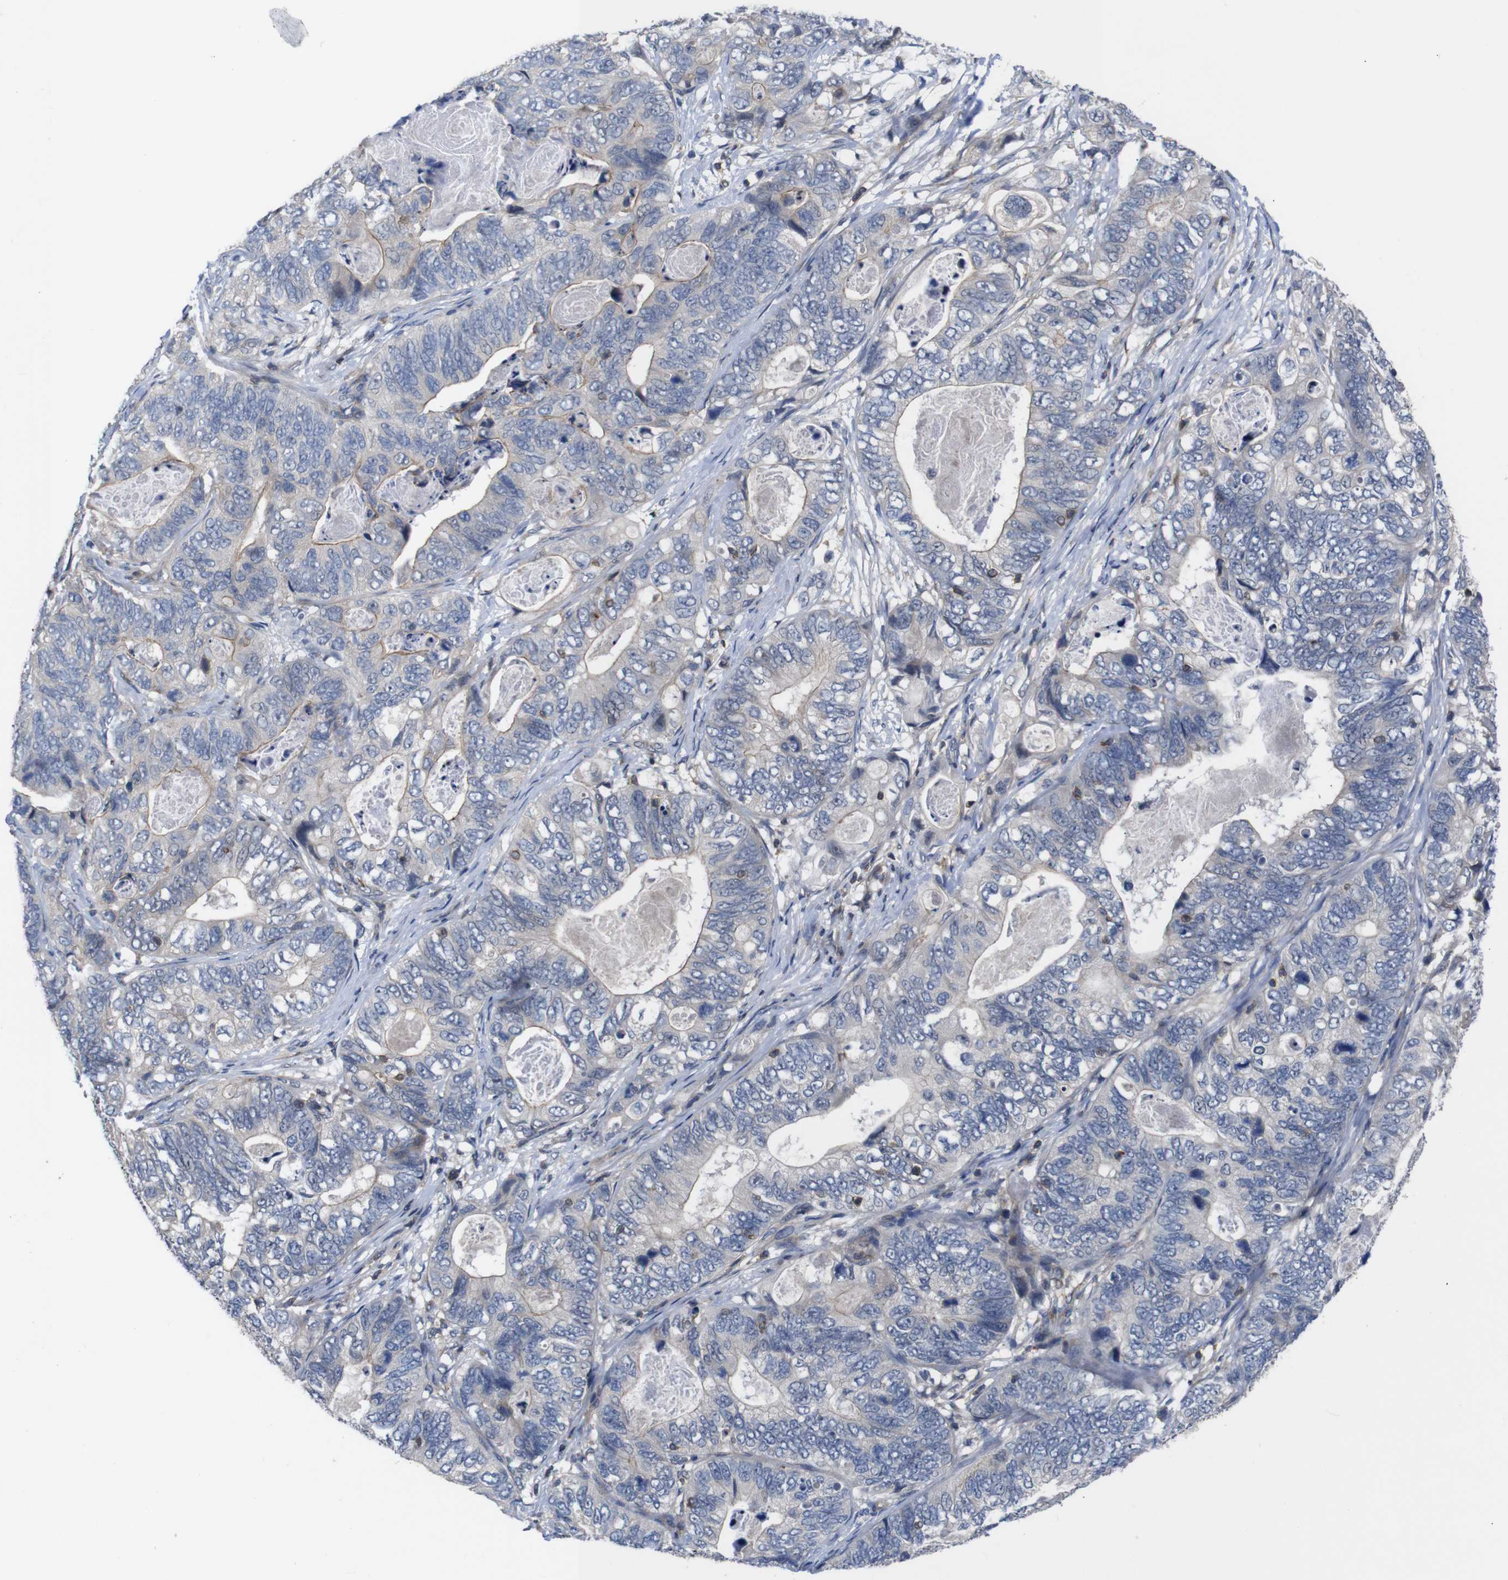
{"staining": {"intensity": "weak", "quantity": "25%-75%", "location": "cytoplasmic/membranous"}, "tissue": "stomach cancer", "cell_type": "Tumor cells", "image_type": "cancer", "snomed": [{"axis": "morphology", "description": "Adenocarcinoma, NOS"}, {"axis": "topography", "description": "Stomach"}], "caption": "Weak cytoplasmic/membranous positivity is identified in about 25%-75% of tumor cells in stomach cancer (adenocarcinoma).", "gene": "BRWD3", "patient": {"sex": "female", "age": 89}}